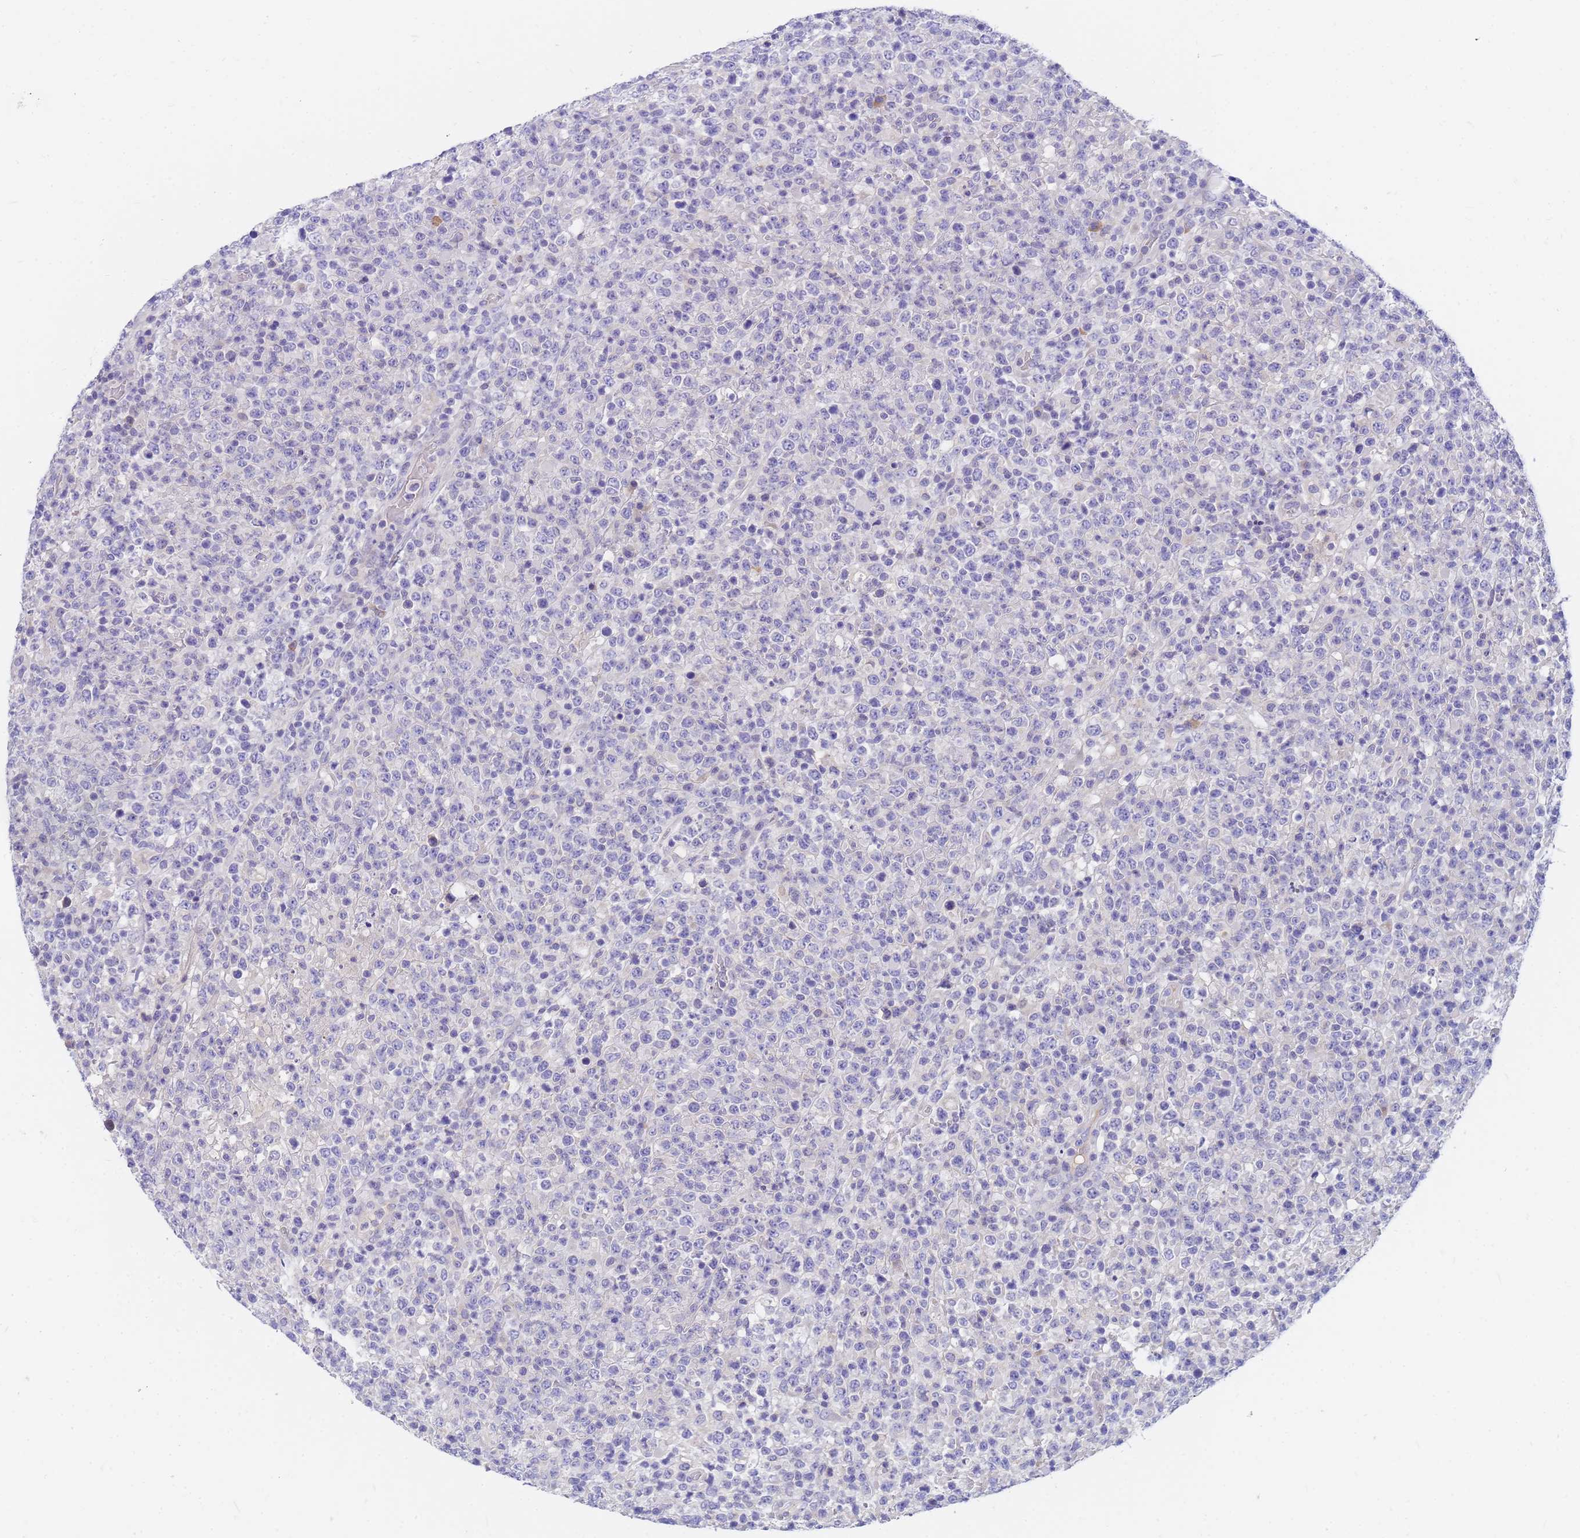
{"staining": {"intensity": "negative", "quantity": "none", "location": "none"}, "tissue": "lymphoma", "cell_type": "Tumor cells", "image_type": "cancer", "snomed": [{"axis": "morphology", "description": "Malignant lymphoma, non-Hodgkin's type, High grade"}, {"axis": "topography", "description": "Colon"}], "caption": "High-grade malignant lymphoma, non-Hodgkin's type was stained to show a protein in brown. There is no significant staining in tumor cells. (DAB immunohistochemistry (IHC) visualized using brightfield microscopy, high magnification).", "gene": "DPRX", "patient": {"sex": "female", "age": 53}}